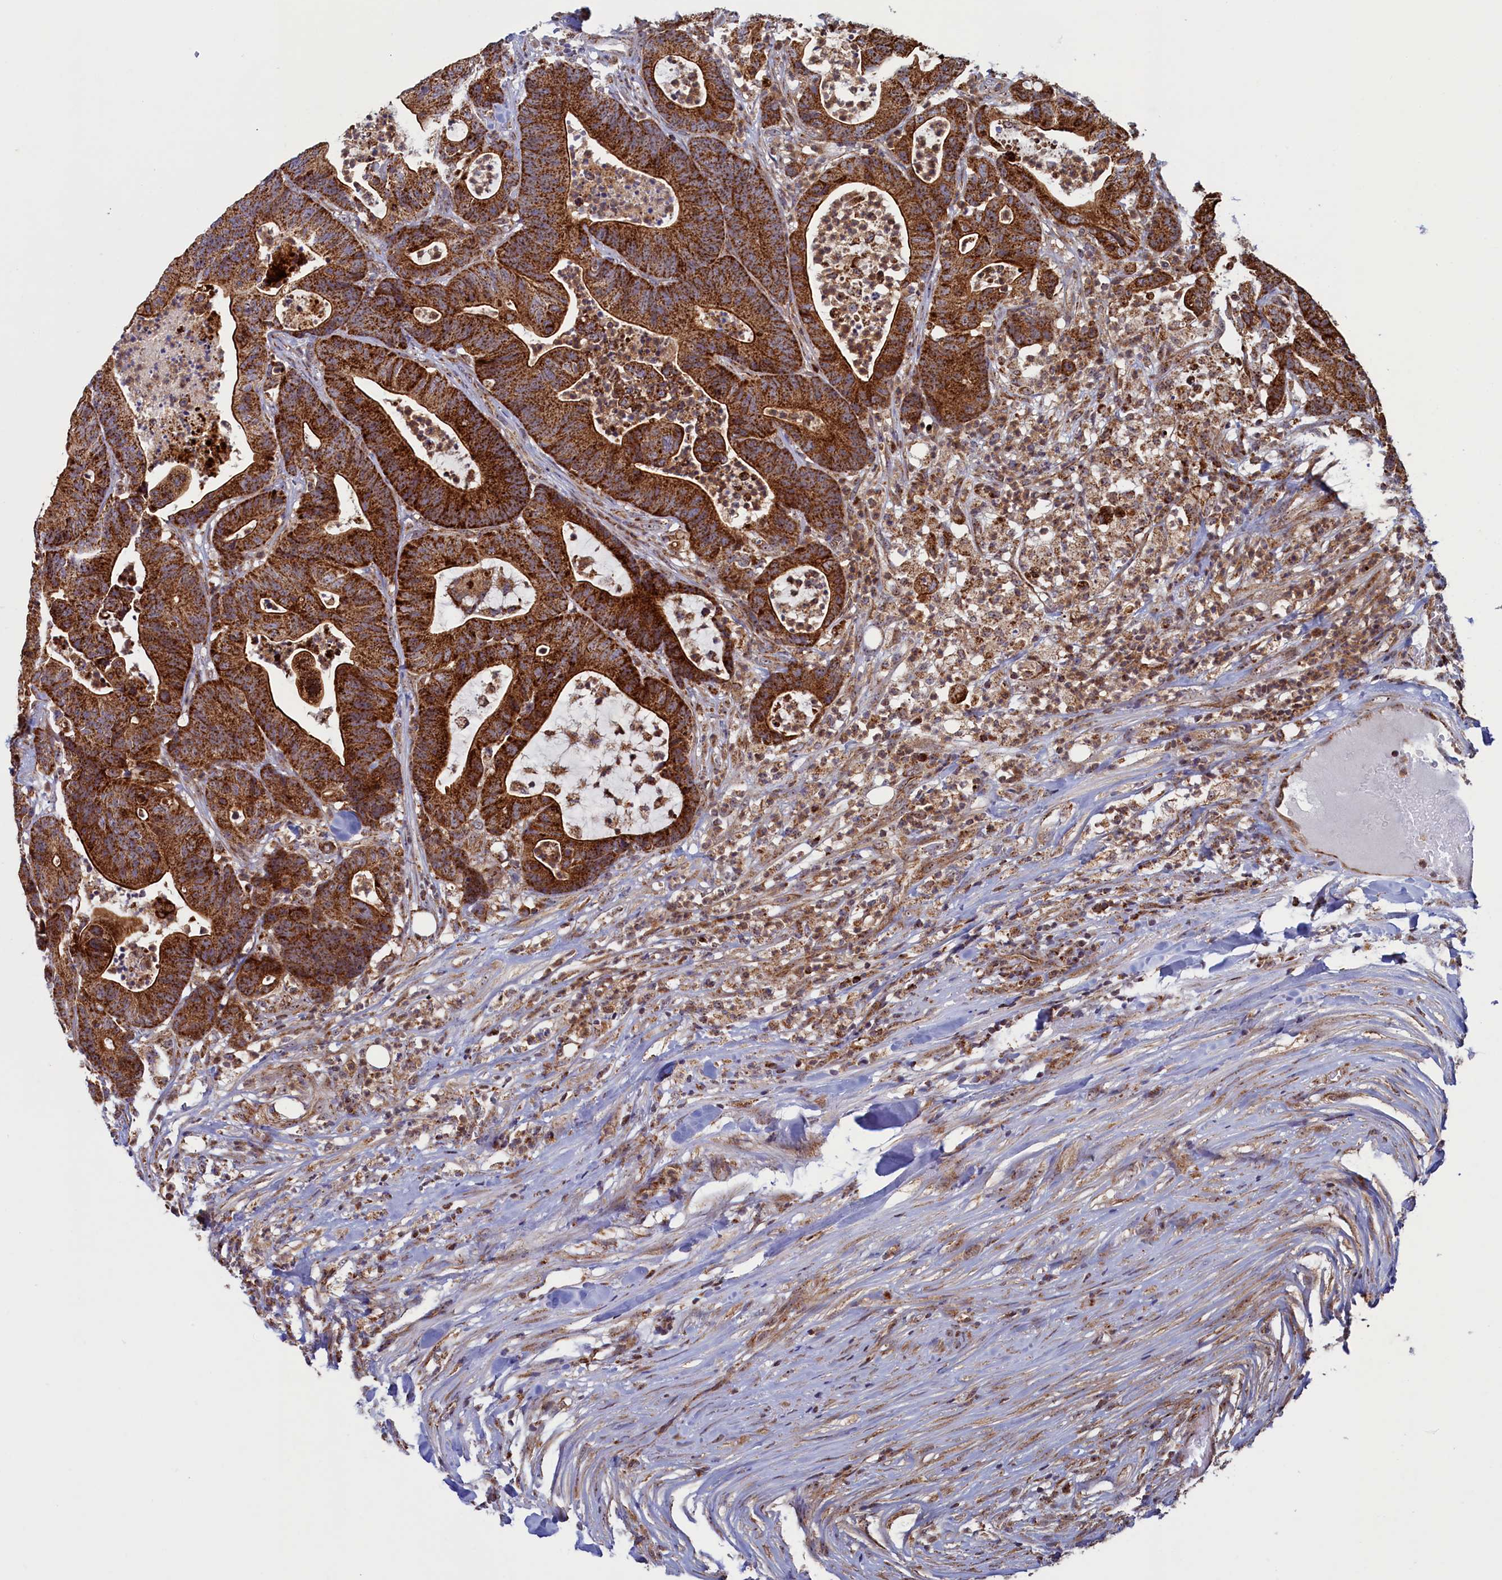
{"staining": {"intensity": "strong", "quantity": ">75%", "location": "cytoplasmic/membranous"}, "tissue": "colorectal cancer", "cell_type": "Tumor cells", "image_type": "cancer", "snomed": [{"axis": "morphology", "description": "Adenocarcinoma, NOS"}, {"axis": "topography", "description": "Colon"}], "caption": "Immunohistochemistry micrograph of colorectal cancer (adenocarcinoma) stained for a protein (brown), which demonstrates high levels of strong cytoplasmic/membranous expression in approximately >75% of tumor cells.", "gene": "UBE3B", "patient": {"sex": "female", "age": 84}}